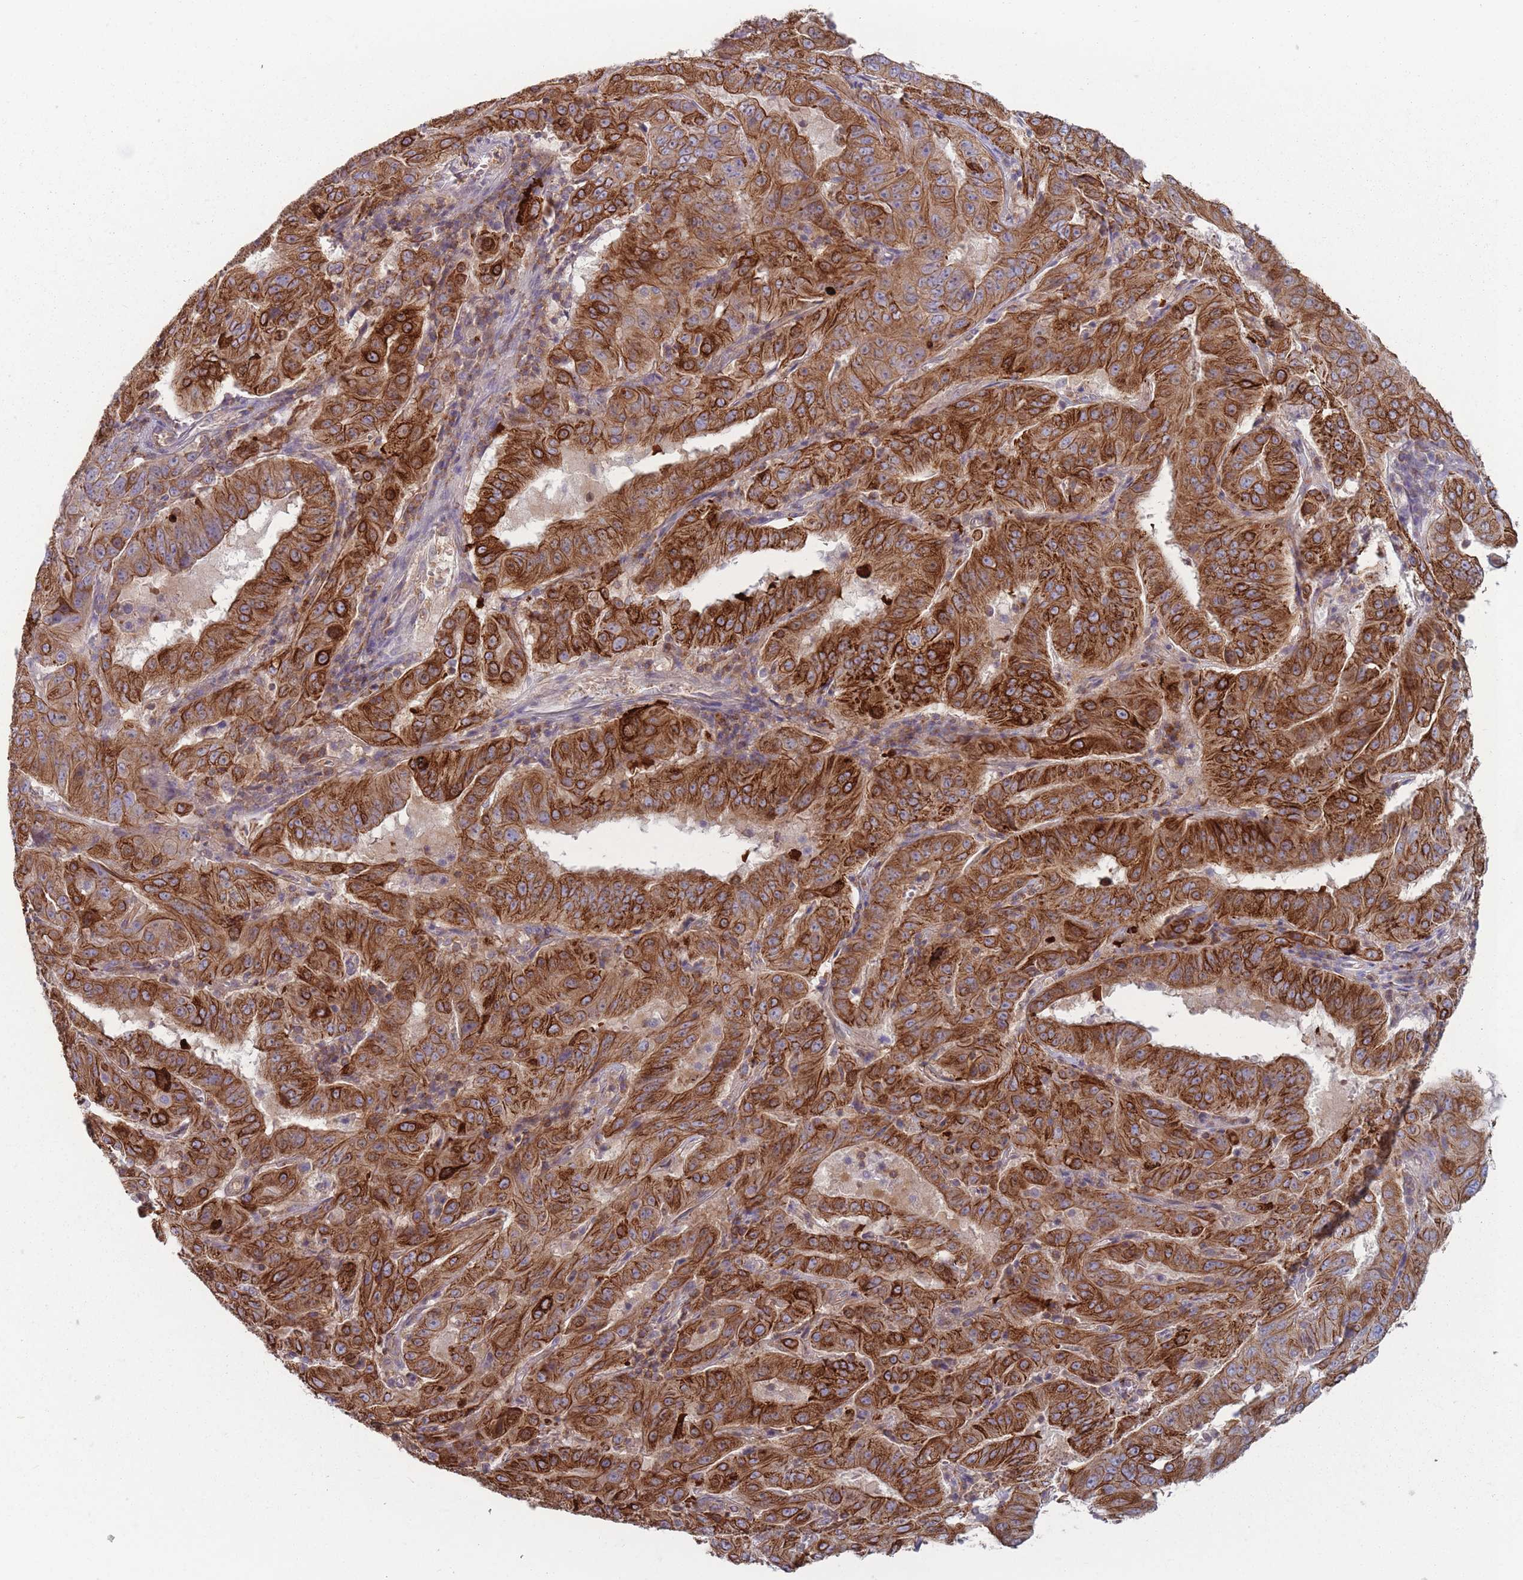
{"staining": {"intensity": "strong", "quantity": ">75%", "location": "cytoplasmic/membranous"}, "tissue": "pancreatic cancer", "cell_type": "Tumor cells", "image_type": "cancer", "snomed": [{"axis": "morphology", "description": "Adenocarcinoma, NOS"}, {"axis": "topography", "description": "Pancreas"}], "caption": "Pancreatic adenocarcinoma stained with DAB (3,3'-diaminobenzidine) immunohistochemistry demonstrates high levels of strong cytoplasmic/membranous staining in approximately >75% of tumor cells.", "gene": "HSBP1L1", "patient": {"sex": "male", "age": 63}}